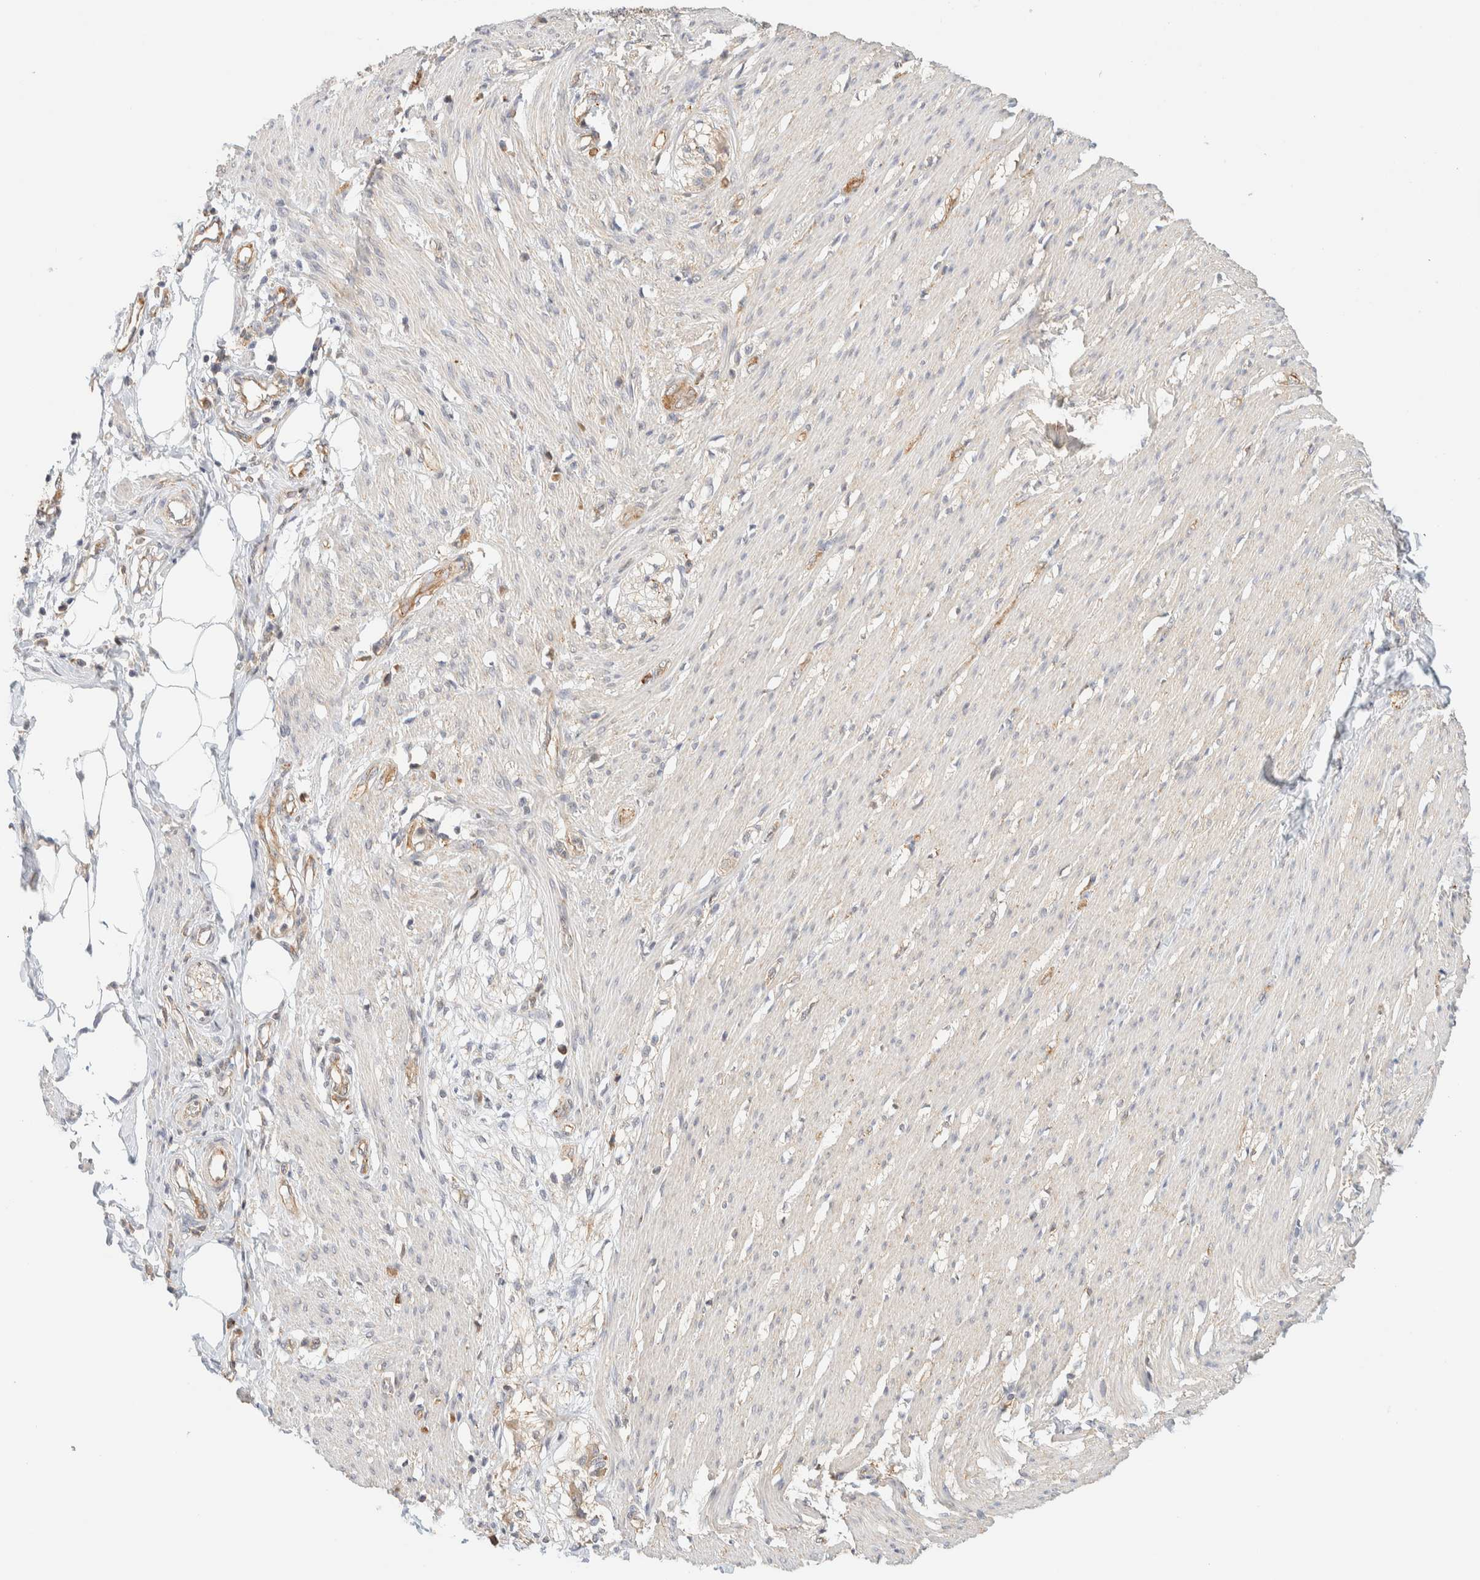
{"staining": {"intensity": "weak", "quantity": "25%-75%", "location": "cytoplasmic/membranous"}, "tissue": "smooth muscle", "cell_type": "Smooth muscle cells", "image_type": "normal", "snomed": [{"axis": "morphology", "description": "Normal tissue, NOS"}, {"axis": "morphology", "description": "Adenocarcinoma, NOS"}, {"axis": "topography", "description": "Smooth muscle"}, {"axis": "topography", "description": "Colon"}], "caption": "A brown stain labels weak cytoplasmic/membranous staining of a protein in smooth muscle cells of unremarkable human smooth muscle. The staining is performed using DAB (3,3'-diaminobenzidine) brown chromogen to label protein expression. The nuclei are counter-stained blue using hematoxylin.", "gene": "TBC1D8B", "patient": {"sex": "male", "age": 14}}